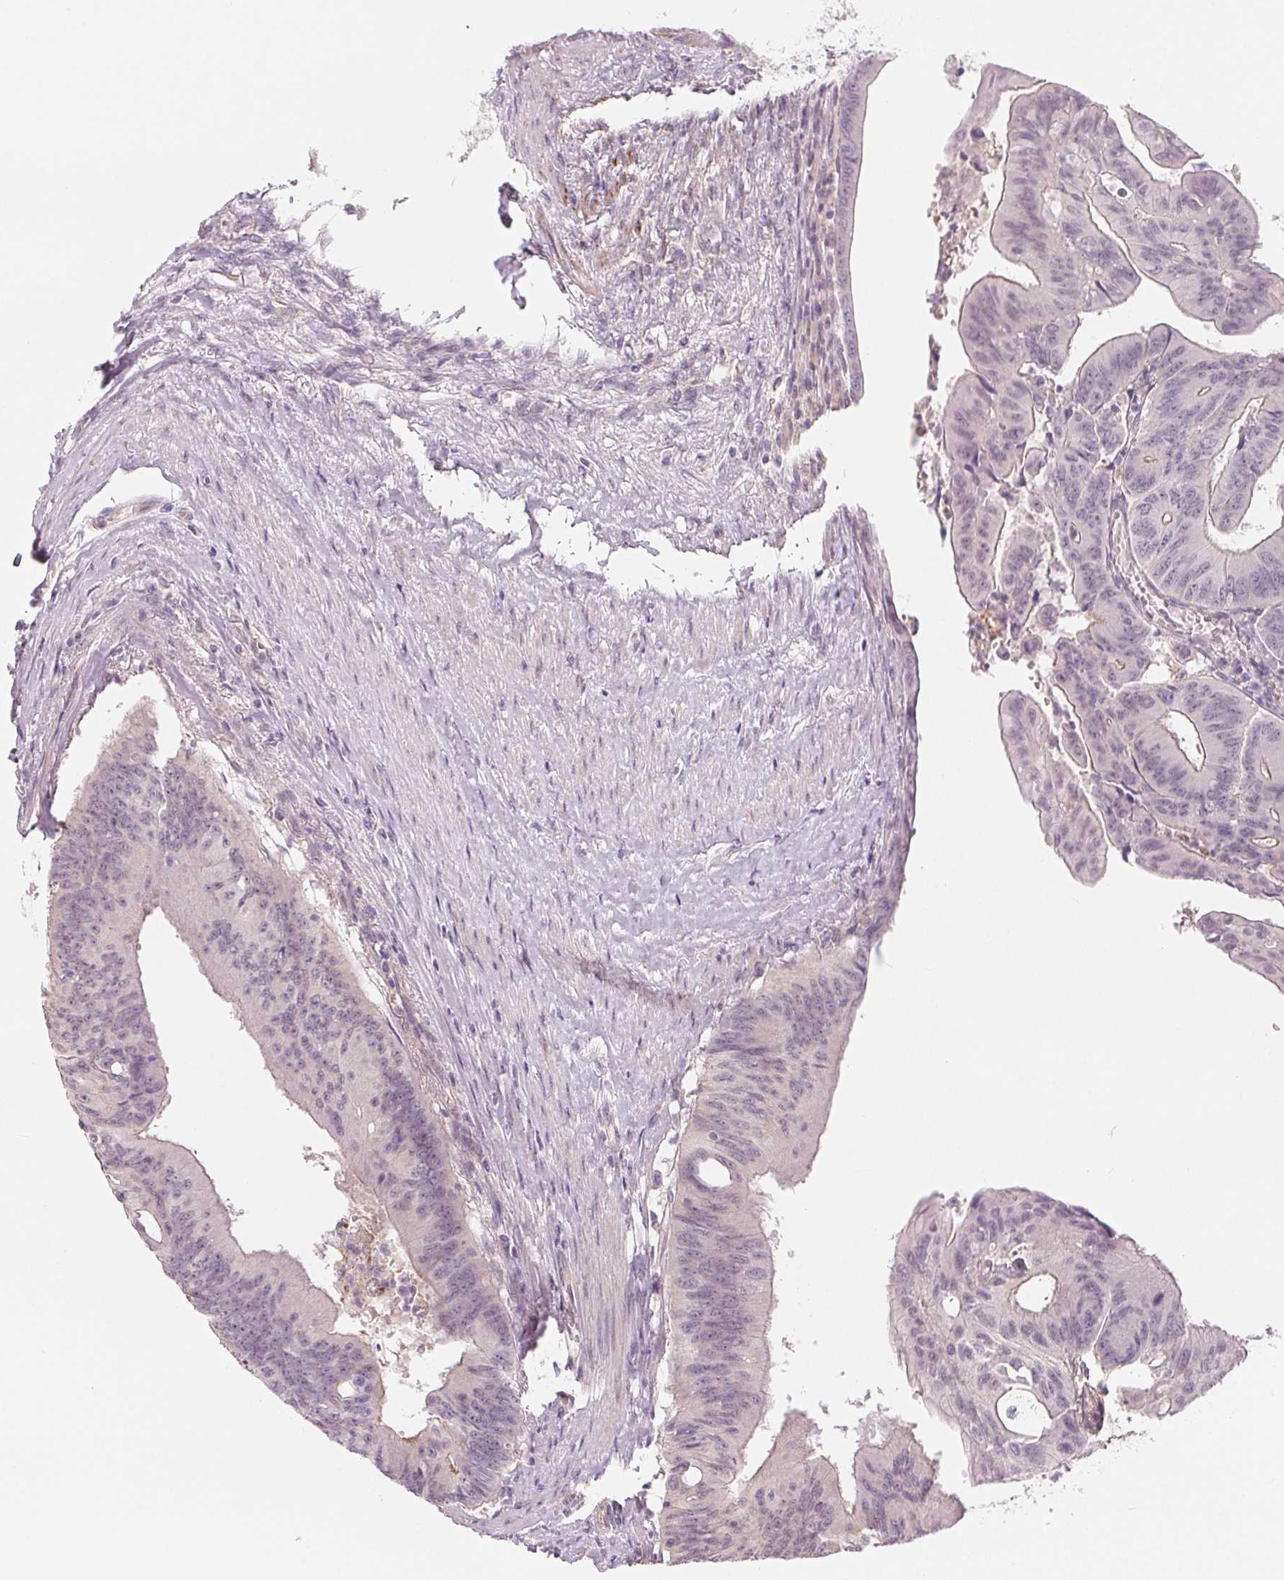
{"staining": {"intensity": "negative", "quantity": "none", "location": "none"}, "tissue": "colorectal cancer", "cell_type": "Tumor cells", "image_type": "cancer", "snomed": [{"axis": "morphology", "description": "Adenocarcinoma, NOS"}, {"axis": "topography", "description": "Colon"}], "caption": "This is a image of immunohistochemistry (IHC) staining of colorectal cancer (adenocarcinoma), which shows no expression in tumor cells.", "gene": "CFC1", "patient": {"sex": "male", "age": 65}}